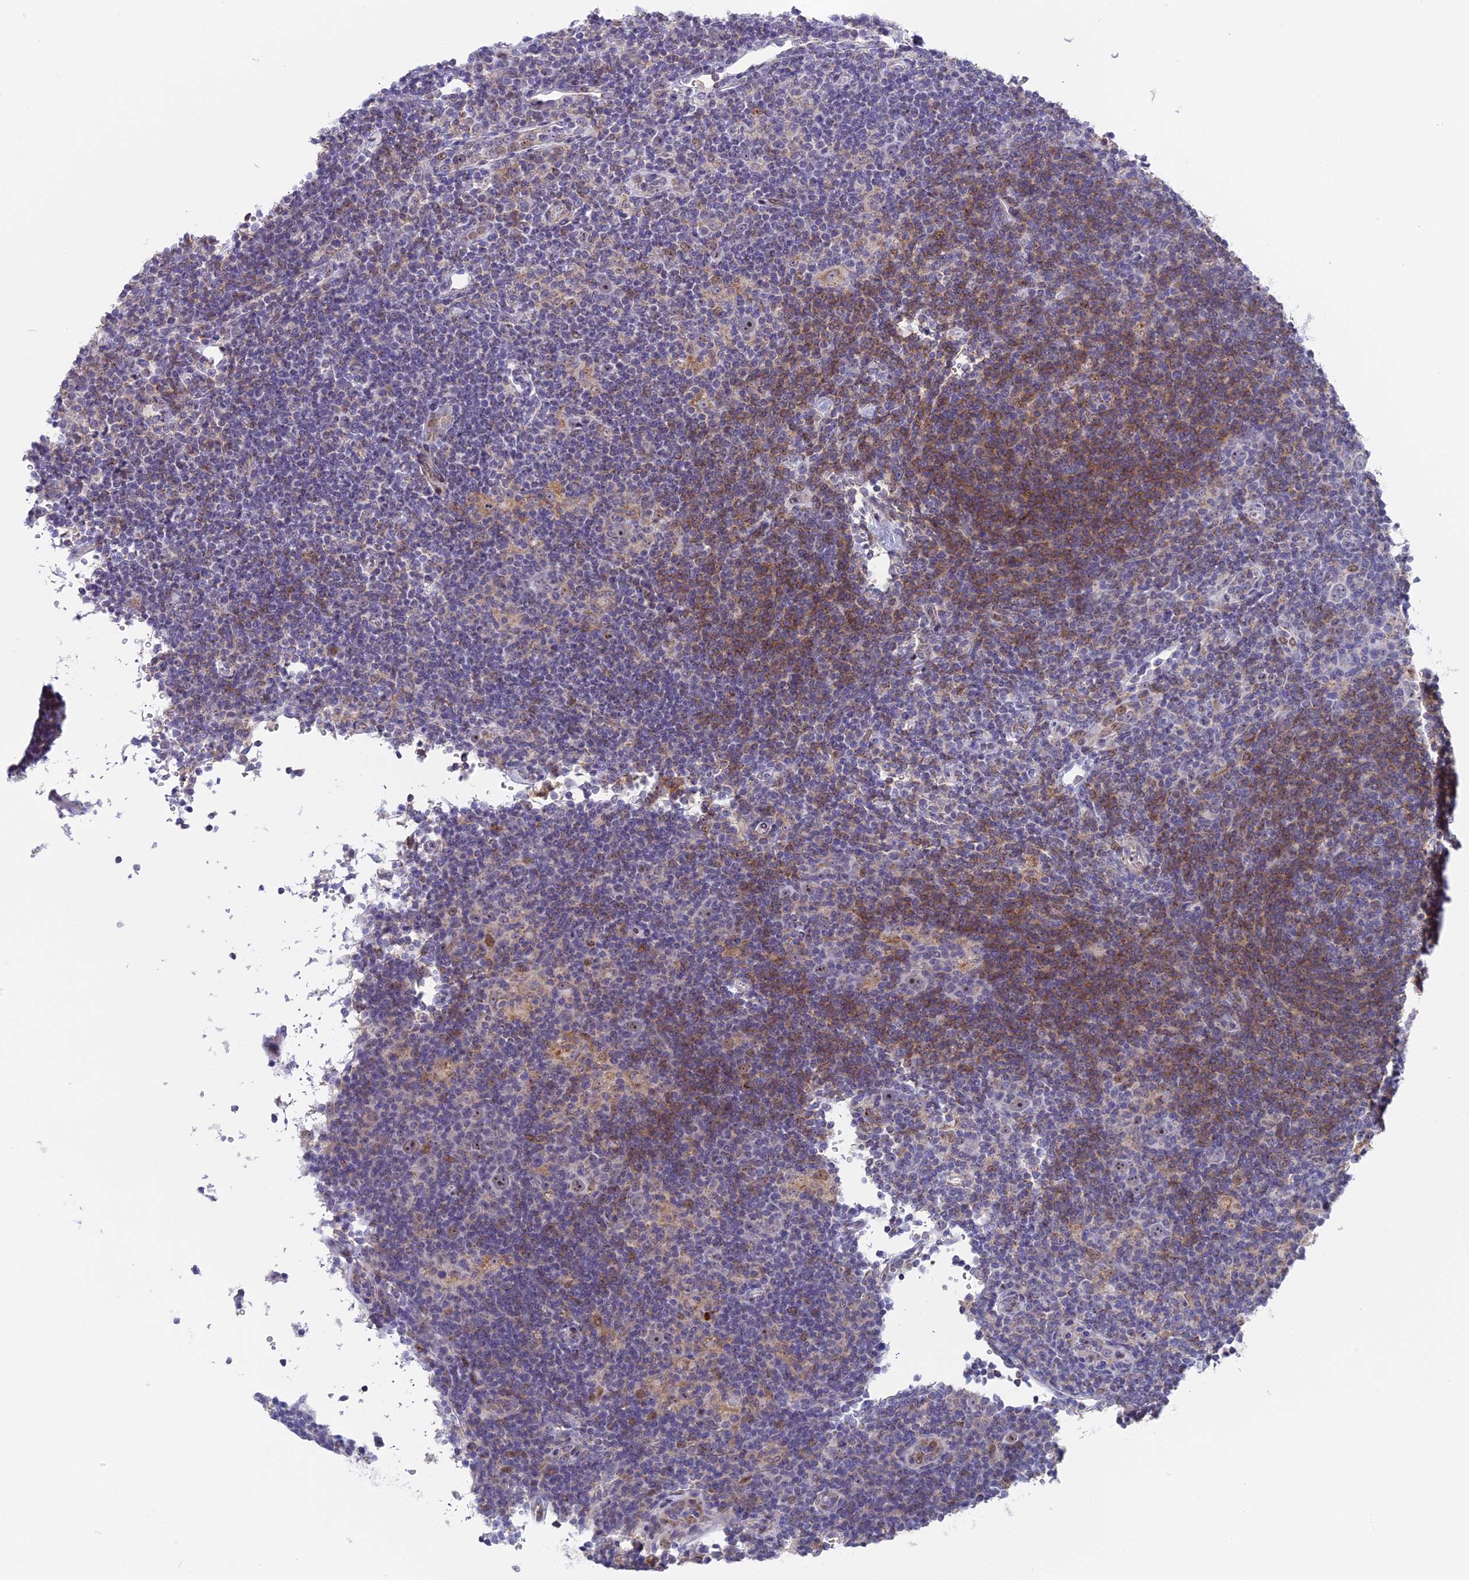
{"staining": {"intensity": "moderate", "quantity": "25%-75%", "location": "nuclear"}, "tissue": "lymphoma", "cell_type": "Tumor cells", "image_type": "cancer", "snomed": [{"axis": "morphology", "description": "Hodgkin's disease, NOS"}, {"axis": "topography", "description": "Lymph node"}], "caption": "Approximately 25%-75% of tumor cells in human lymphoma show moderate nuclear protein expression as visualized by brown immunohistochemical staining.", "gene": "DTWD1", "patient": {"sex": "female", "age": 57}}